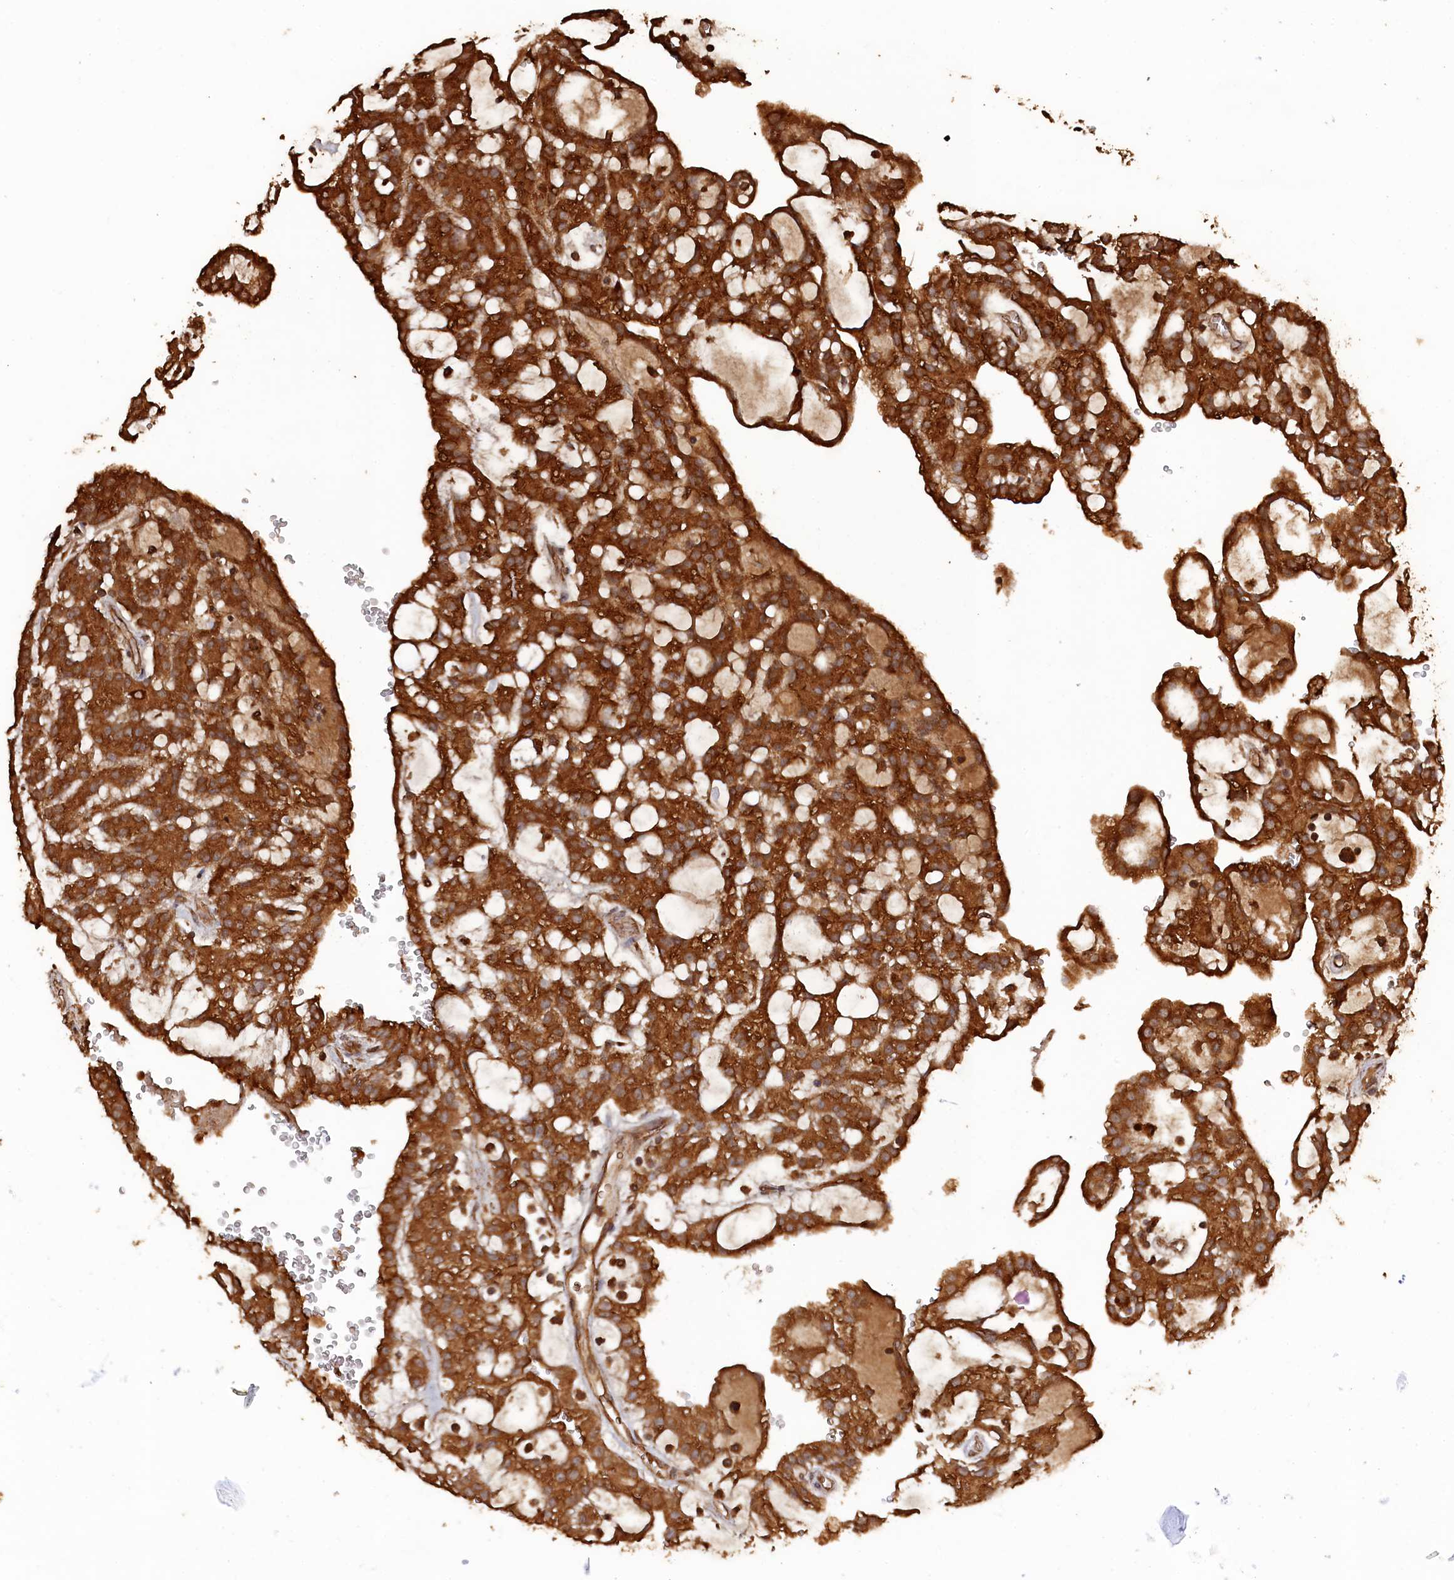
{"staining": {"intensity": "strong", "quantity": ">75%", "location": "cytoplasmic/membranous"}, "tissue": "renal cancer", "cell_type": "Tumor cells", "image_type": "cancer", "snomed": [{"axis": "morphology", "description": "Adenocarcinoma, NOS"}, {"axis": "topography", "description": "Kidney"}], "caption": "Renal adenocarcinoma stained with DAB IHC demonstrates high levels of strong cytoplasmic/membranous positivity in about >75% of tumor cells.", "gene": "SNX33", "patient": {"sex": "male", "age": 63}}